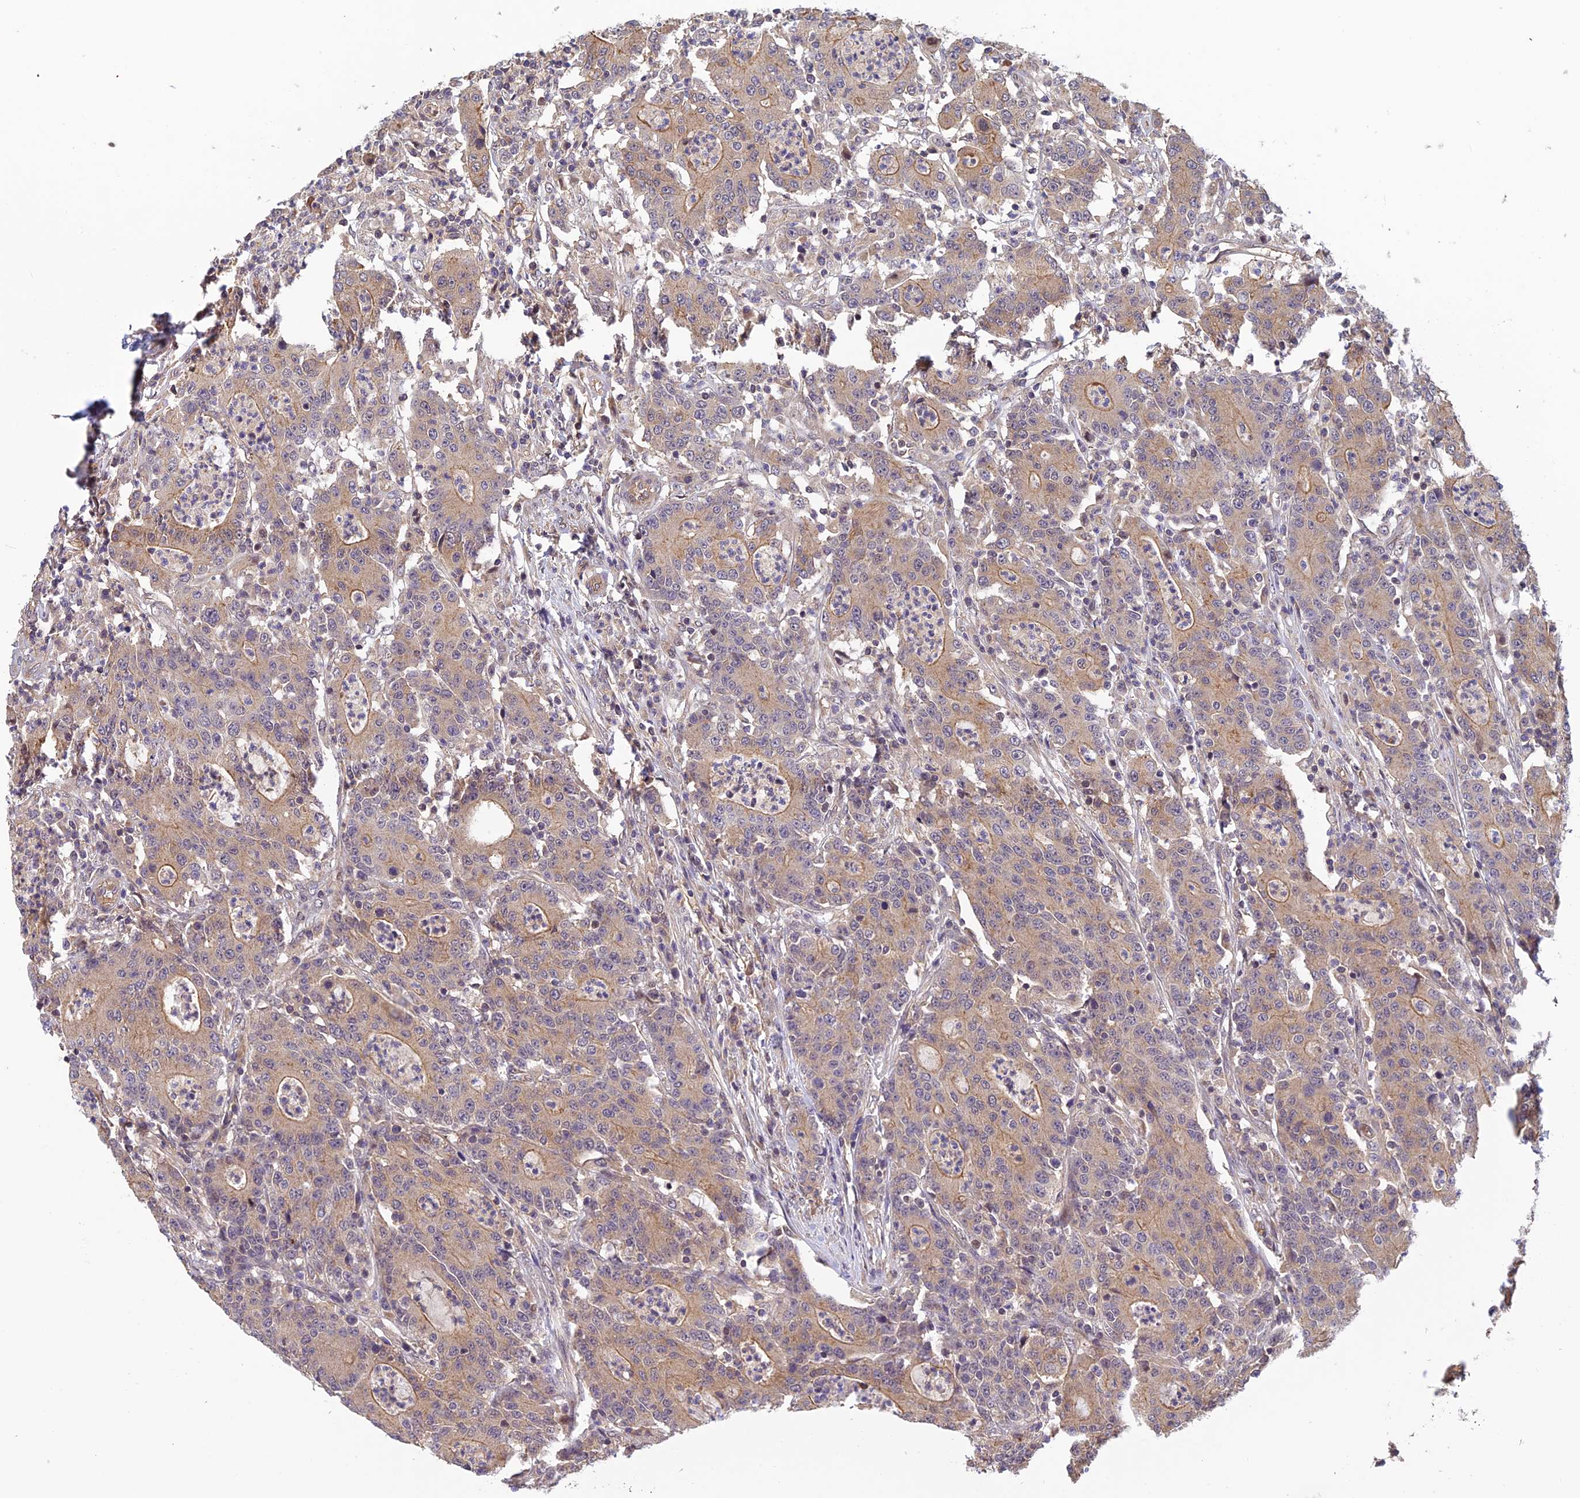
{"staining": {"intensity": "weak", "quantity": "25%-75%", "location": "cytoplasmic/membranous"}, "tissue": "colorectal cancer", "cell_type": "Tumor cells", "image_type": "cancer", "snomed": [{"axis": "morphology", "description": "Adenocarcinoma, NOS"}, {"axis": "topography", "description": "Colon"}], "caption": "The histopathology image displays a brown stain indicating the presence of a protein in the cytoplasmic/membranous of tumor cells in colorectal cancer (adenocarcinoma). (Brightfield microscopy of DAB IHC at high magnification).", "gene": "PIKFYVE", "patient": {"sex": "male", "age": 83}}